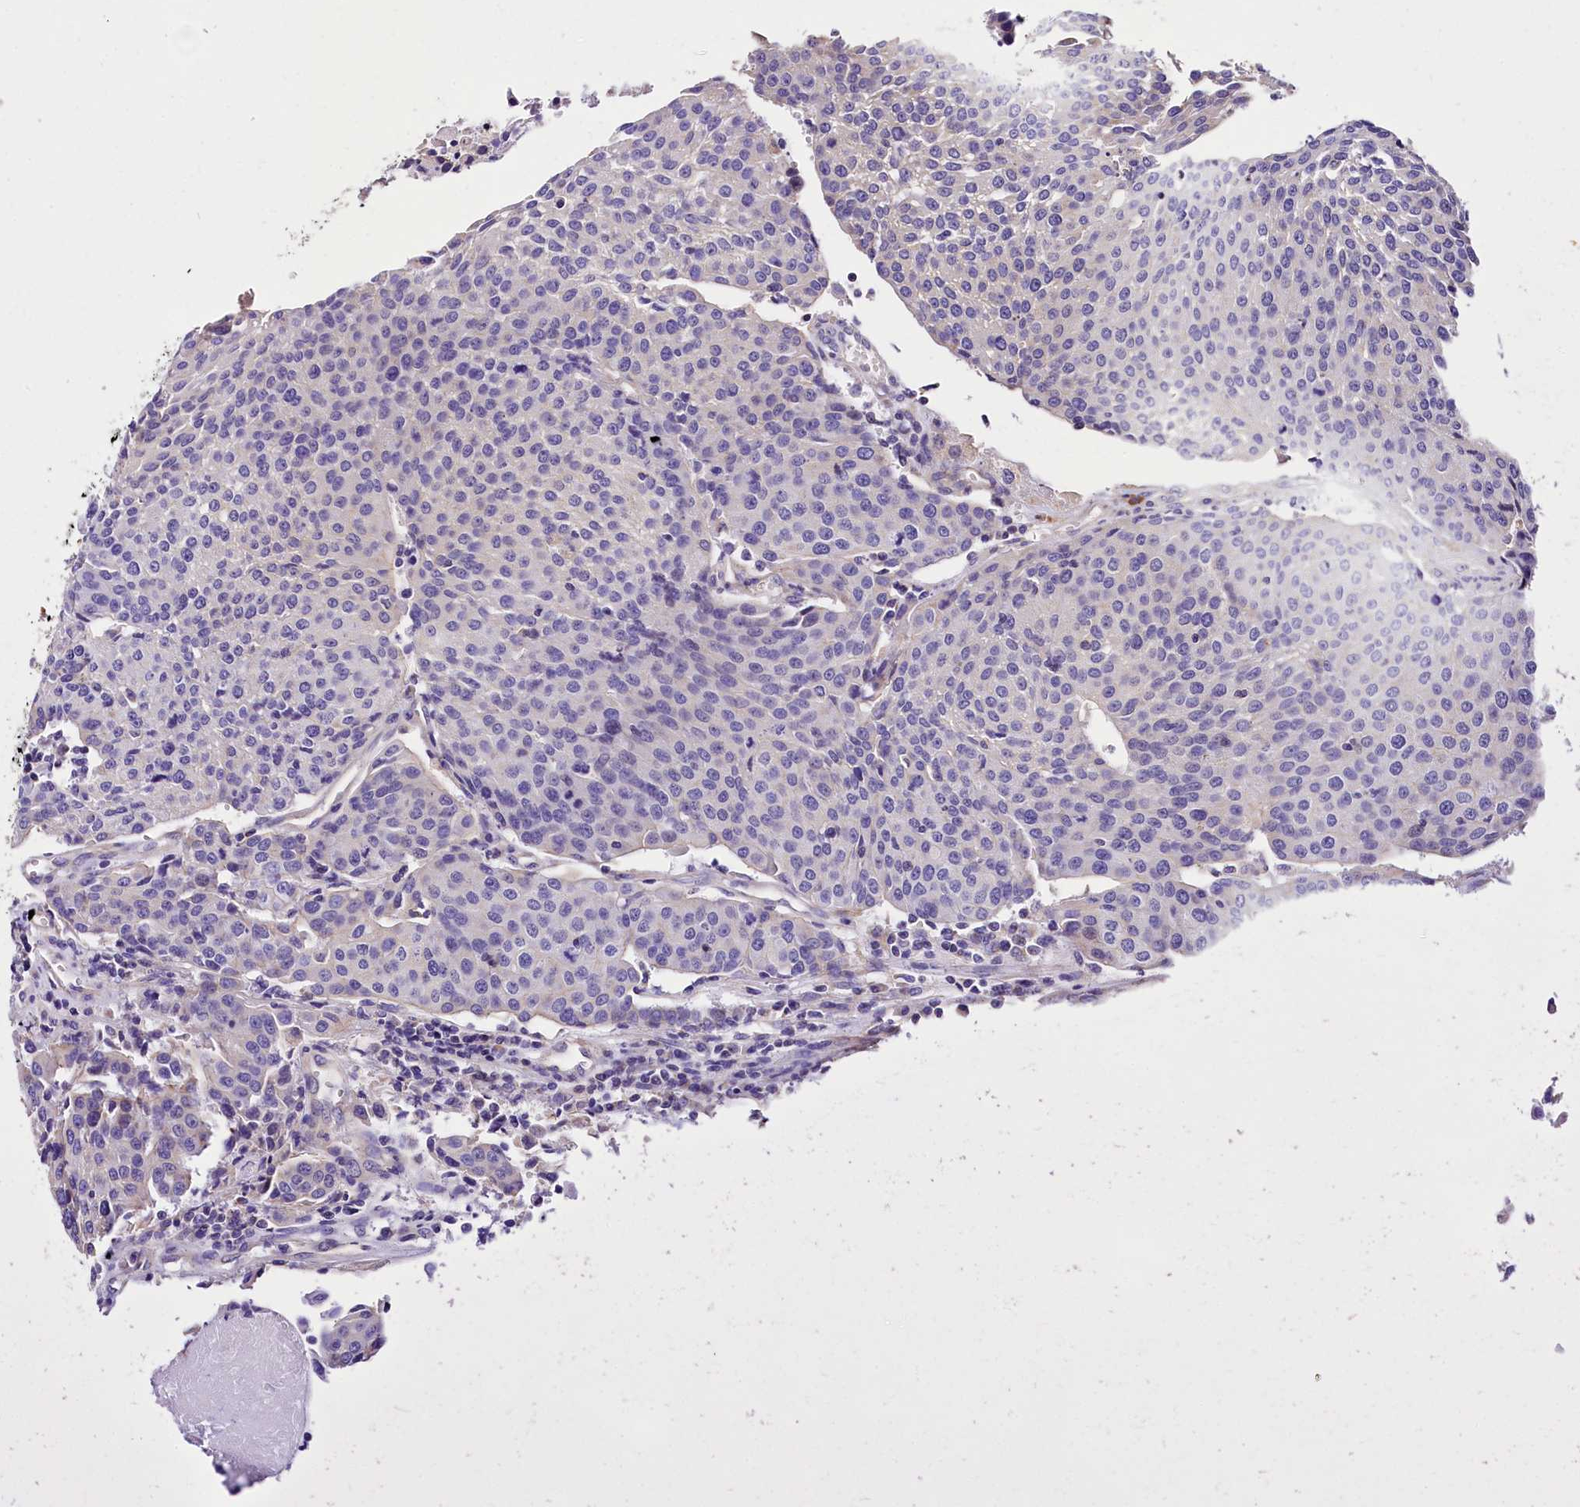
{"staining": {"intensity": "negative", "quantity": "none", "location": "none"}, "tissue": "urothelial cancer", "cell_type": "Tumor cells", "image_type": "cancer", "snomed": [{"axis": "morphology", "description": "Urothelial carcinoma, High grade"}, {"axis": "topography", "description": "Urinary bladder"}], "caption": "This is an IHC micrograph of urothelial cancer. There is no positivity in tumor cells.", "gene": "ACAA2", "patient": {"sex": "female", "age": 85}}